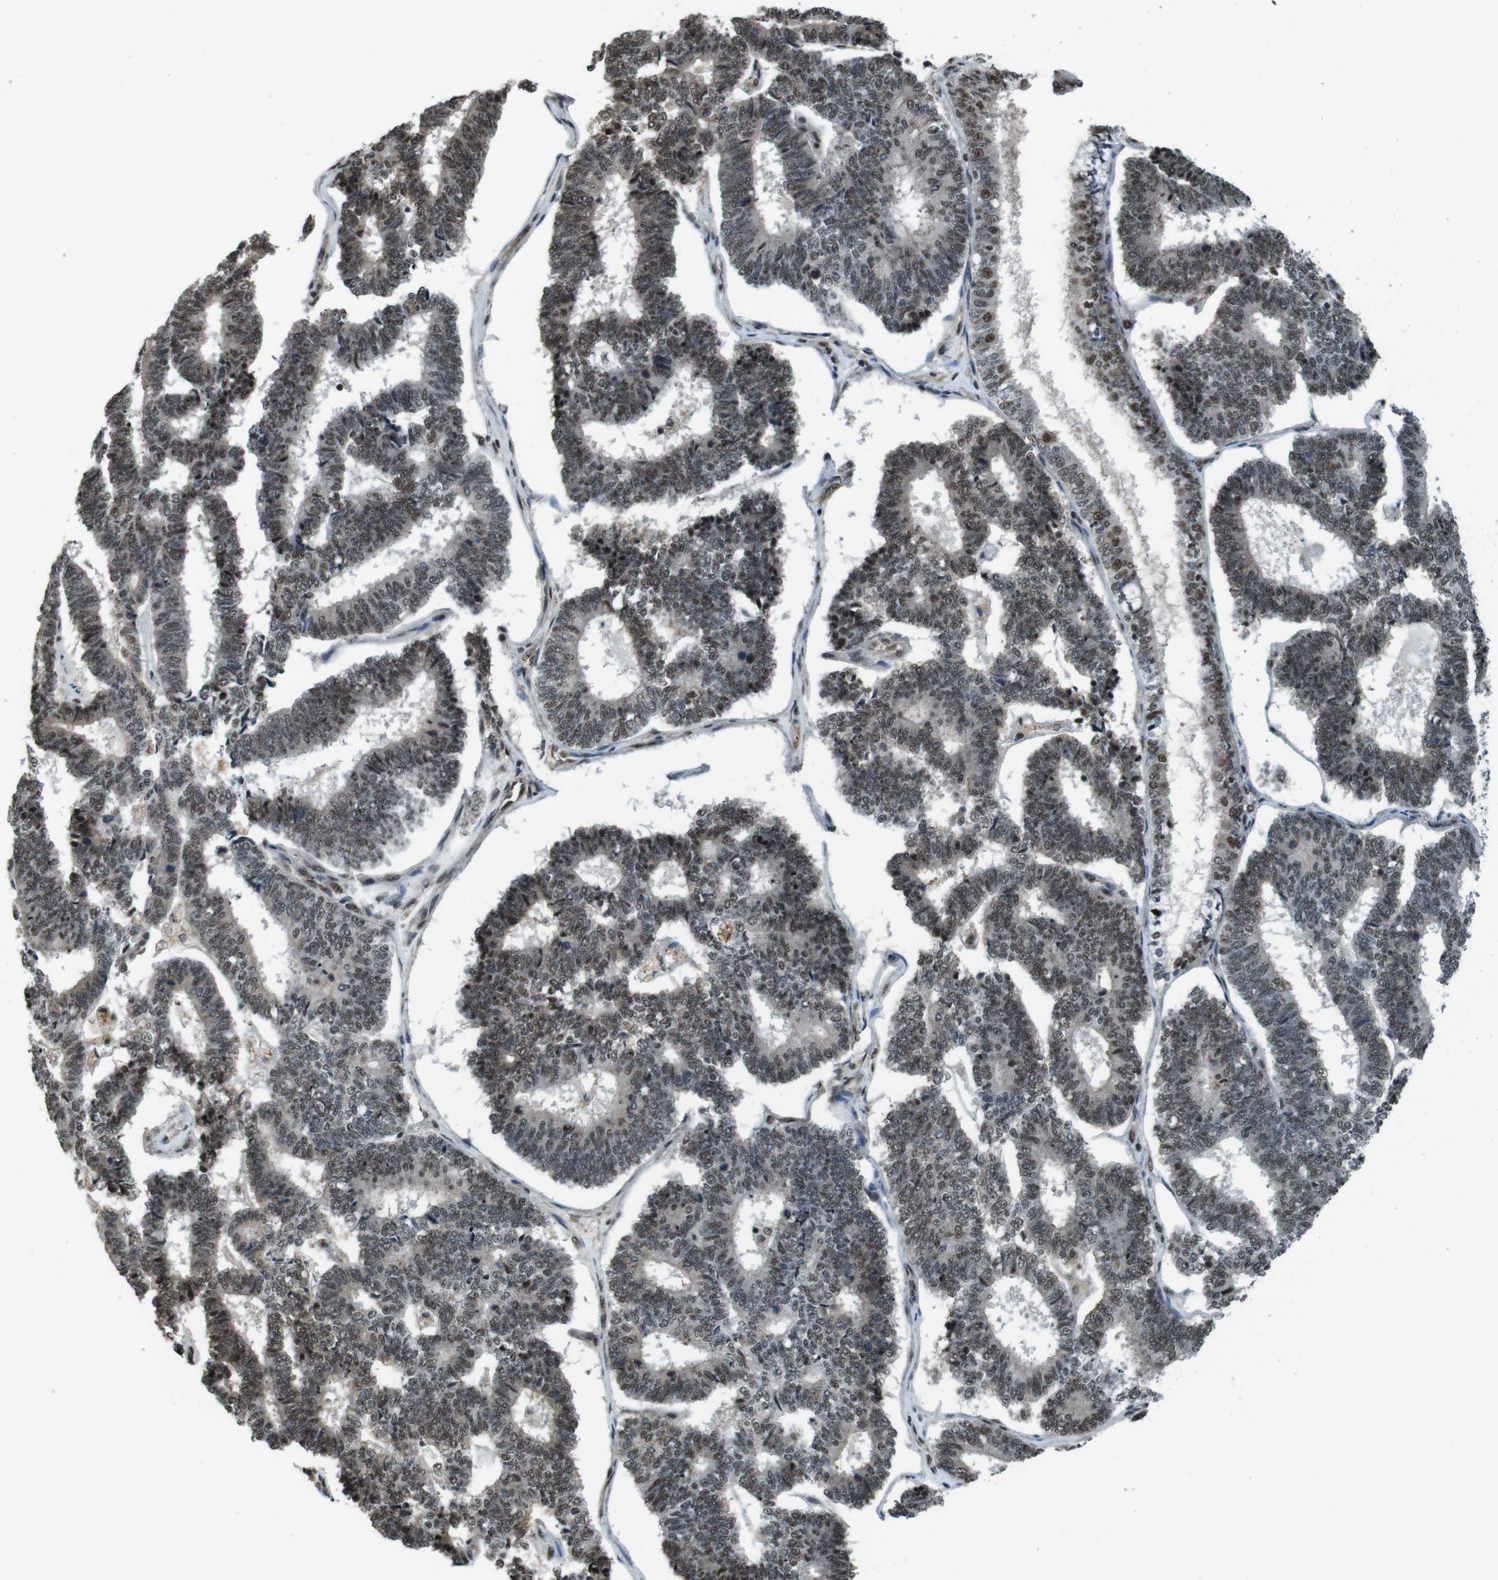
{"staining": {"intensity": "weak", "quantity": "25%-75%", "location": "nuclear"}, "tissue": "endometrial cancer", "cell_type": "Tumor cells", "image_type": "cancer", "snomed": [{"axis": "morphology", "description": "Adenocarcinoma, NOS"}, {"axis": "topography", "description": "Endometrium"}], "caption": "There is low levels of weak nuclear expression in tumor cells of endometrial cancer (adenocarcinoma), as demonstrated by immunohistochemical staining (brown color).", "gene": "NR4A2", "patient": {"sex": "female", "age": 70}}